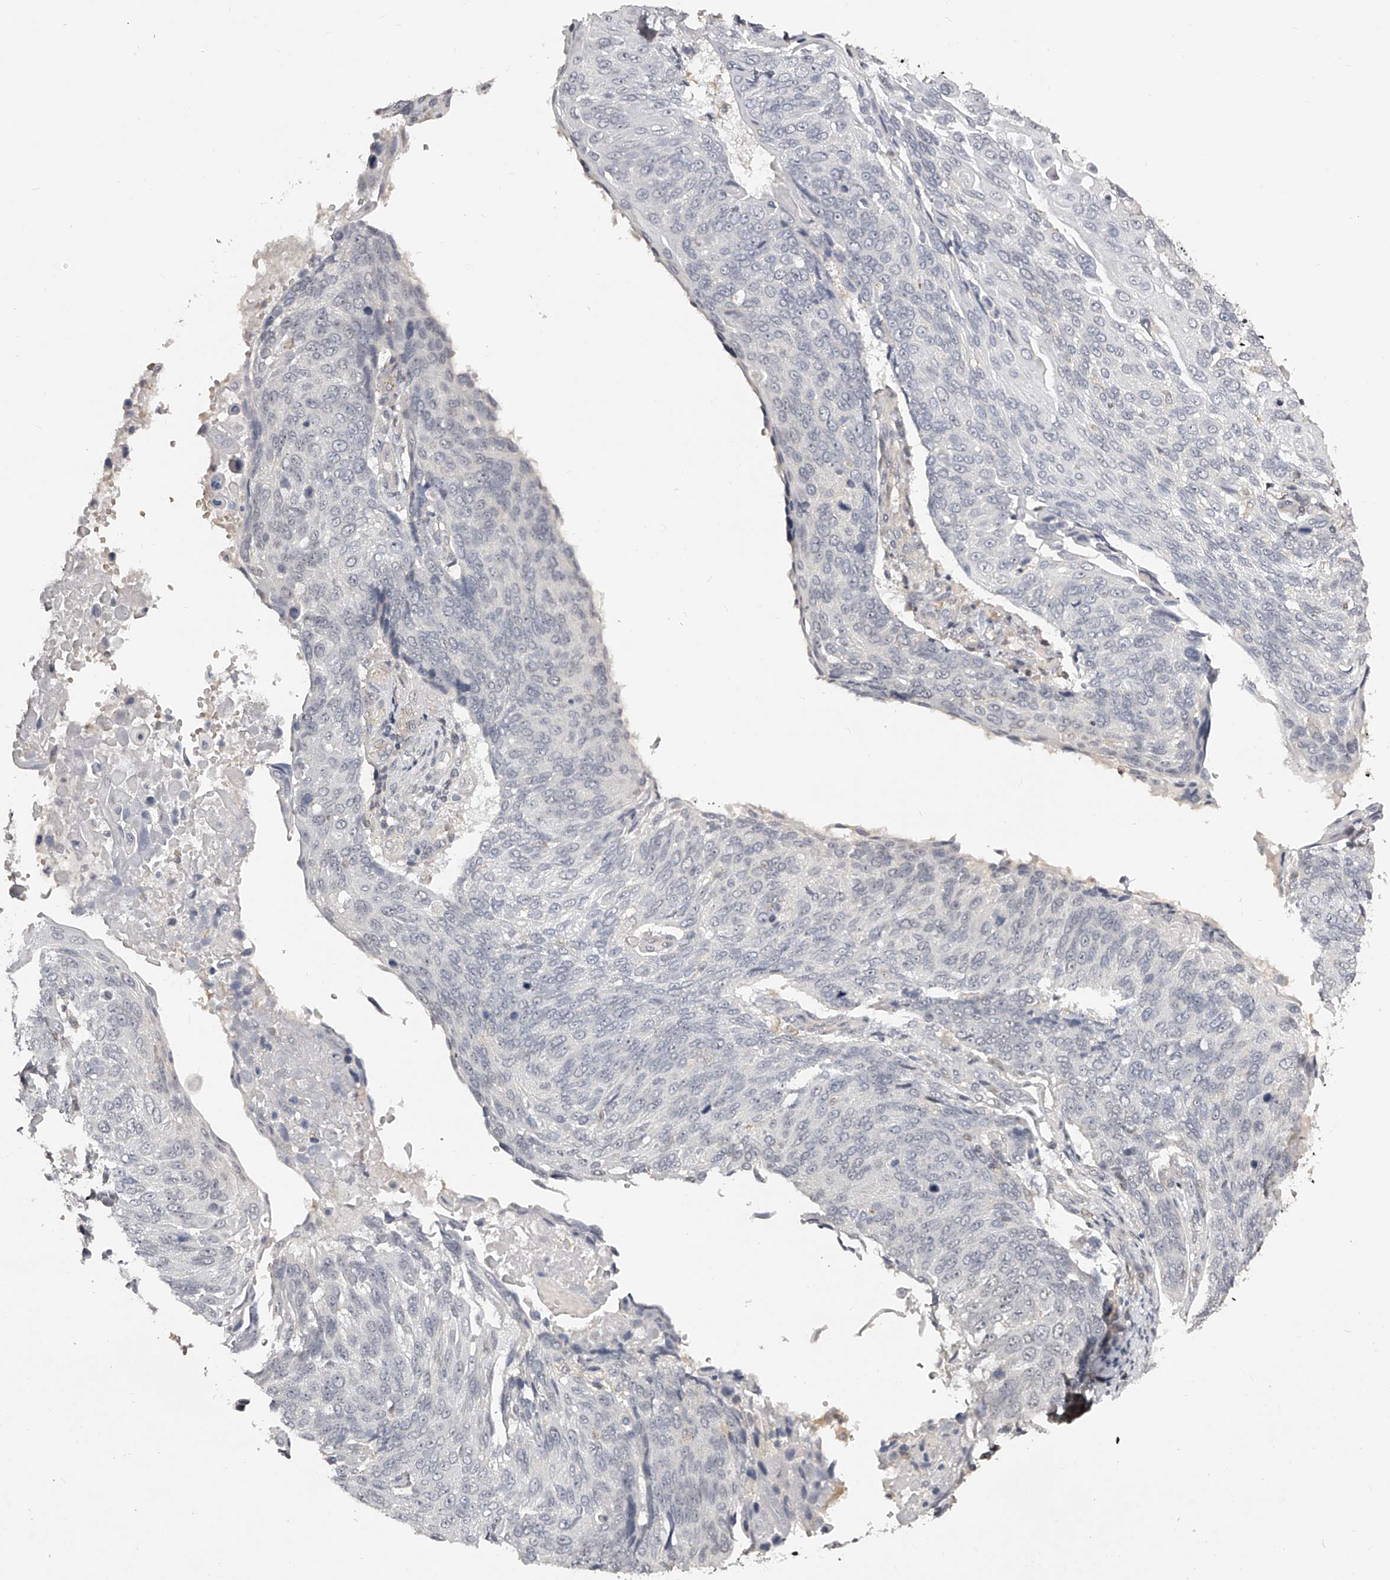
{"staining": {"intensity": "negative", "quantity": "none", "location": "none"}, "tissue": "lung cancer", "cell_type": "Tumor cells", "image_type": "cancer", "snomed": [{"axis": "morphology", "description": "Squamous cell carcinoma, NOS"}, {"axis": "topography", "description": "Lung"}], "caption": "Tumor cells are negative for brown protein staining in lung cancer.", "gene": "ZNF789", "patient": {"sex": "male", "age": 66}}